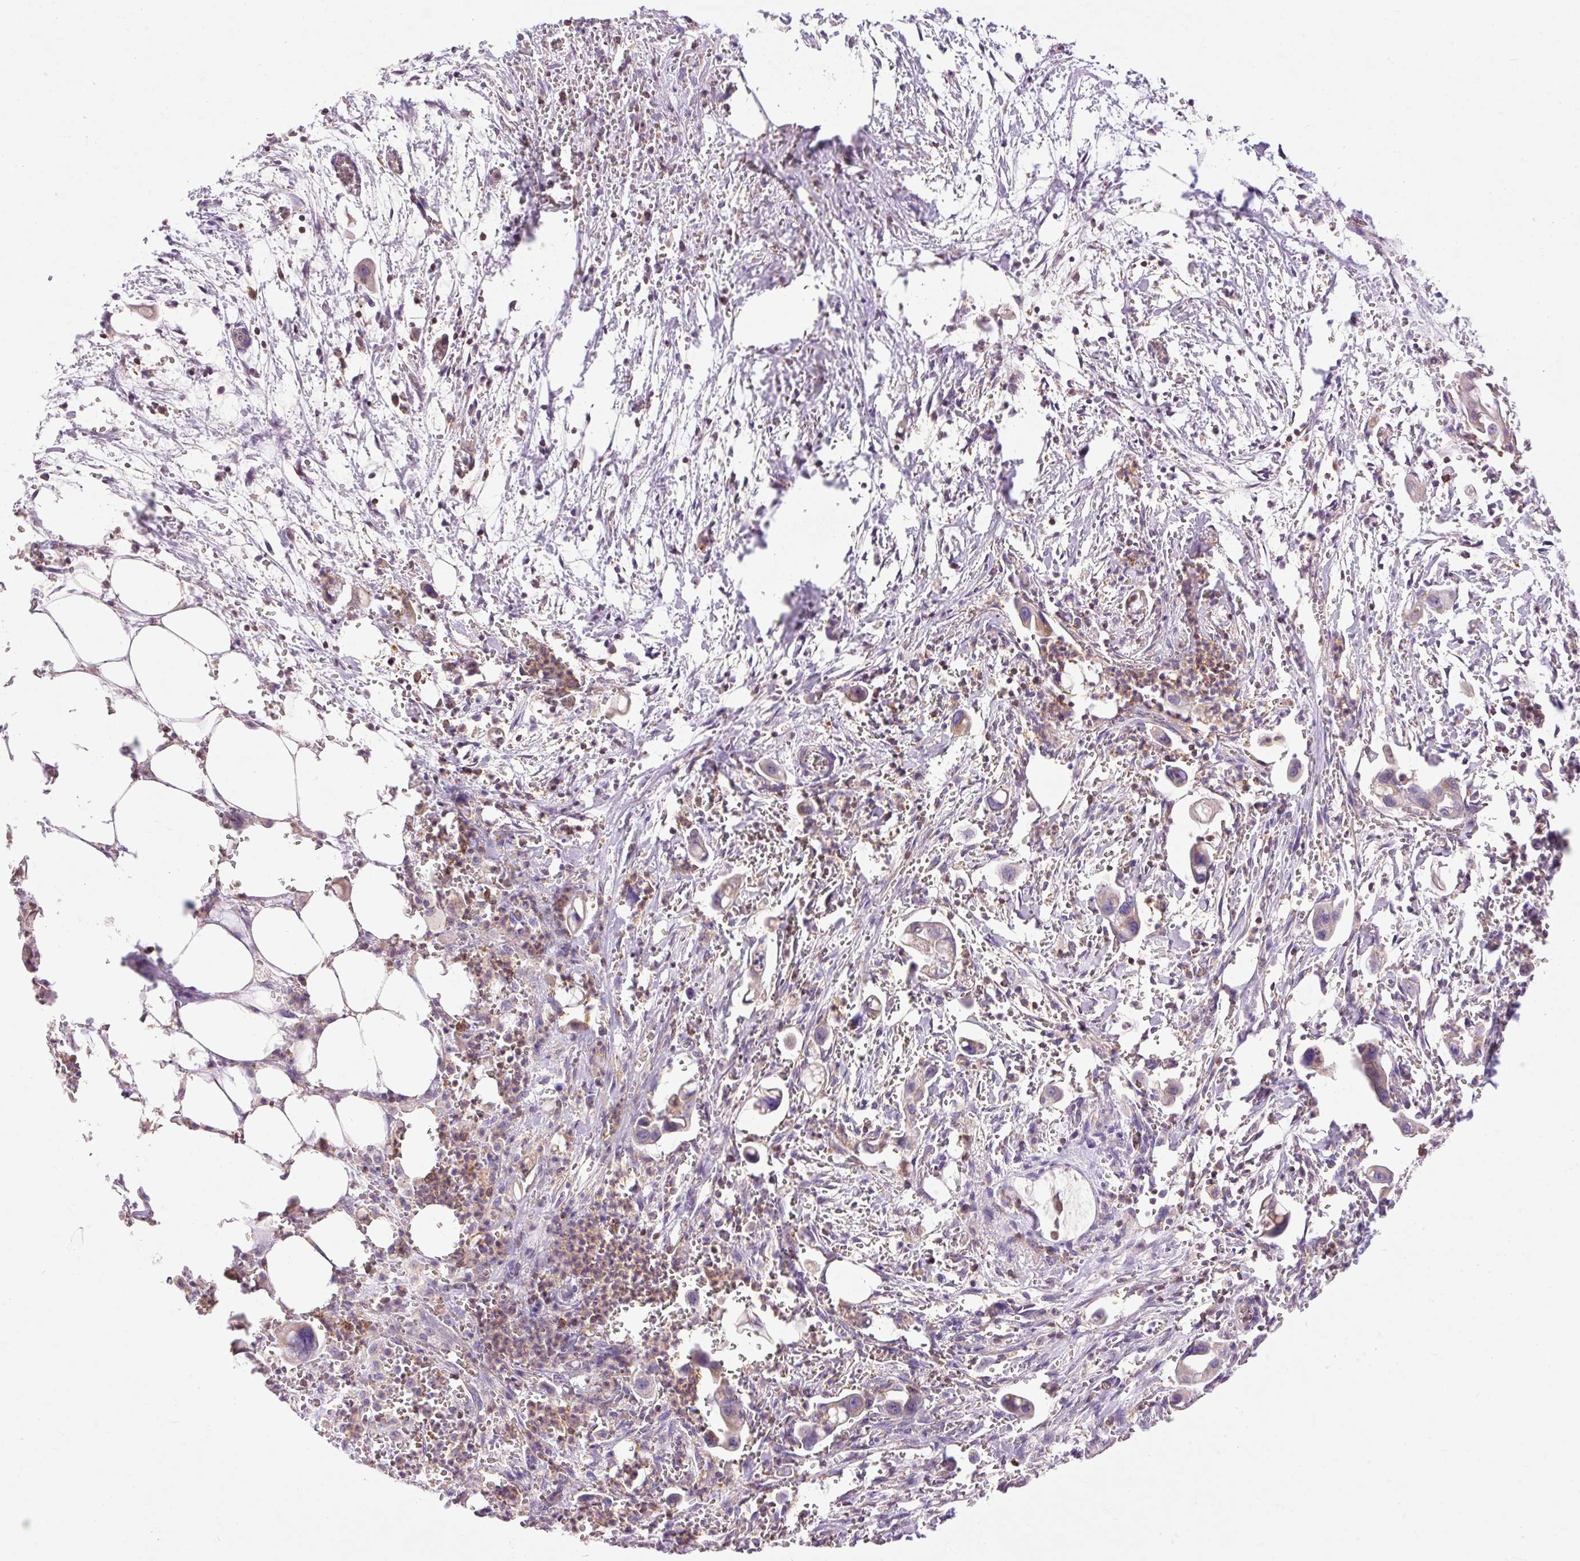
{"staining": {"intensity": "negative", "quantity": "none", "location": "none"}, "tissue": "pancreatic cancer", "cell_type": "Tumor cells", "image_type": "cancer", "snomed": [{"axis": "morphology", "description": "Adenocarcinoma, NOS"}, {"axis": "topography", "description": "Pancreas"}], "caption": "Immunohistochemistry (IHC) photomicrograph of human adenocarcinoma (pancreatic) stained for a protein (brown), which exhibits no expression in tumor cells. (Stains: DAB (3,3'-diaminobenzidine) immunohistochemistry (IHC) with hematoxylin counter stain, Microscopy: brightfield microscopy at high magnification).", "gene": "IMMT", "patient": {"sex": "male", "age": 61}}